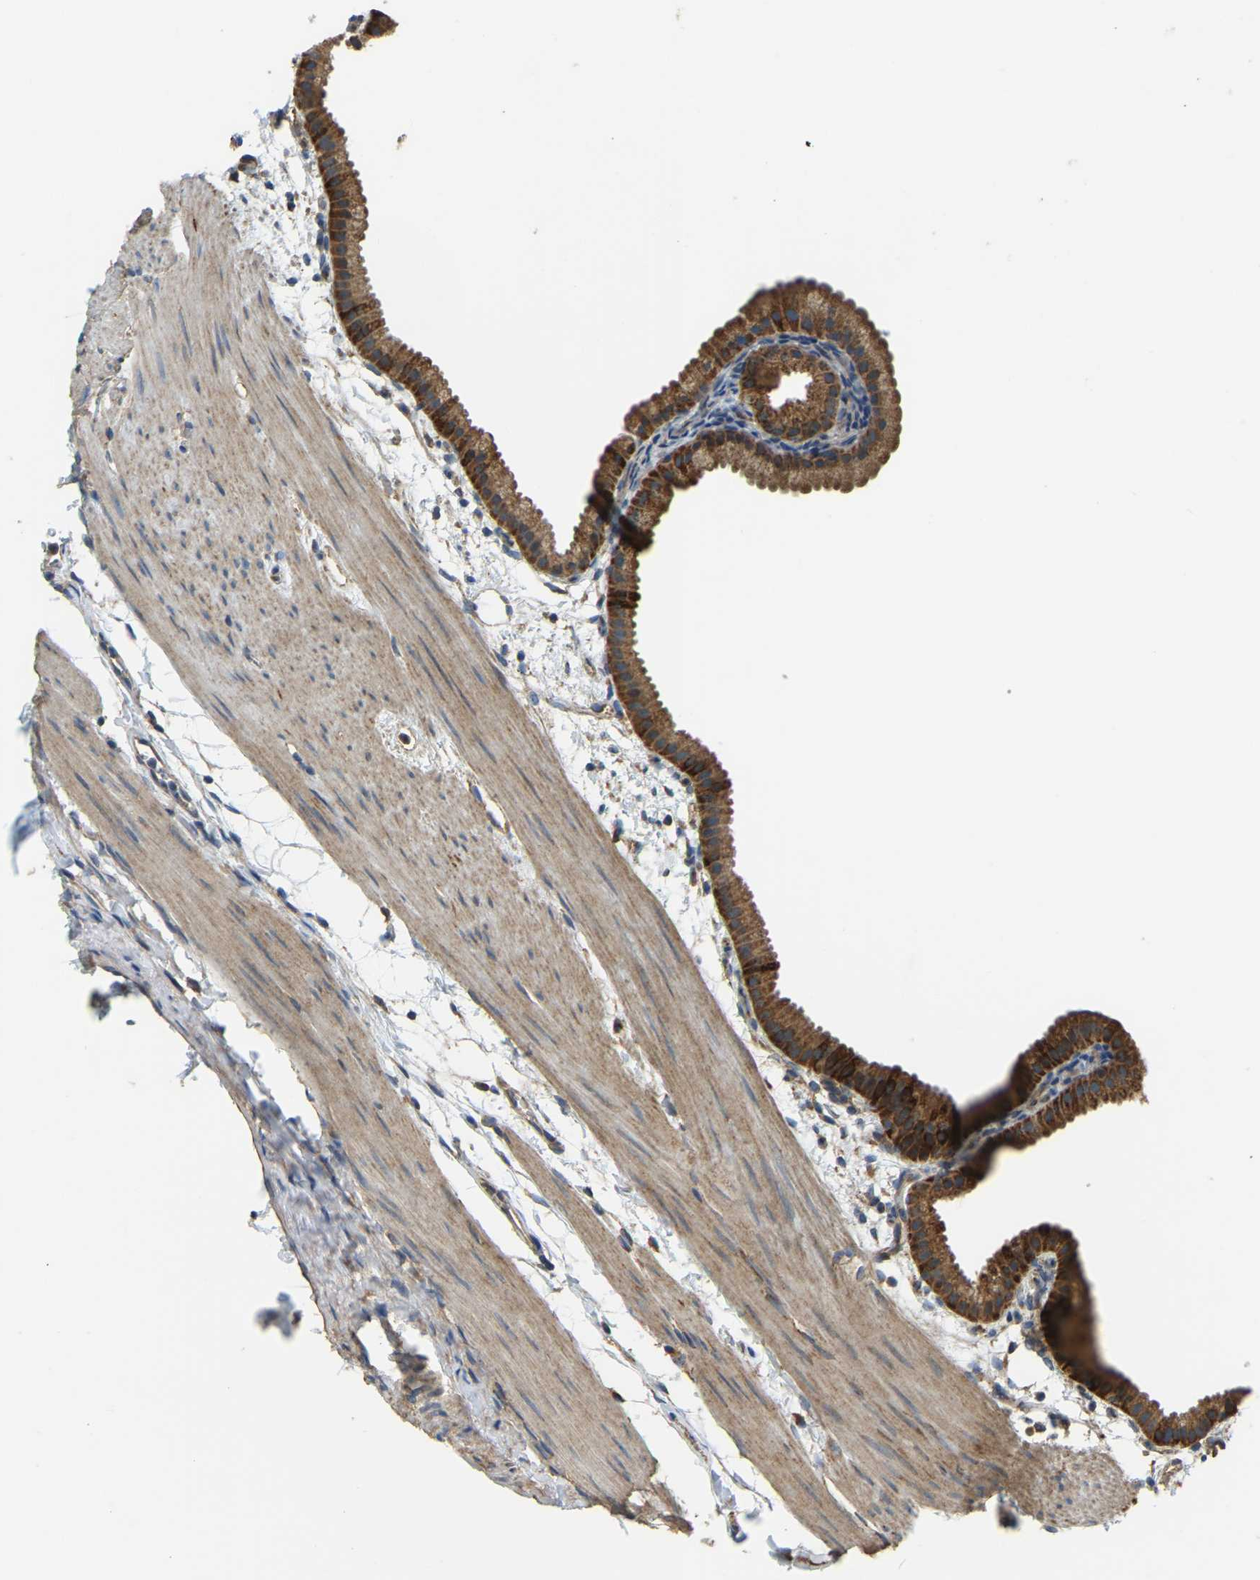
{"staining": {"intensity": "strong", "quantity": ">75%", "location": "cytoplasmic/membranous"}, "tissue": "gallbladder", "cell_type": "Glandular cells", "image_type": "normal", "snomed": [{"axis": "morphology", "description": "Normal tissue, NOS"}, {"axis": "topography", "description": "Gallbladder"}], "caption": "Protein analysis of benign gallbladder demonstrates strong cytoplasmic/membranous expression in about >75% of glandular cells. Immunohistochemistry (ihc) stains the protein in brown and the nuclei are stained blue.", "gene": "PSMD7", "patient": {"sex": "female", "age": 64}}